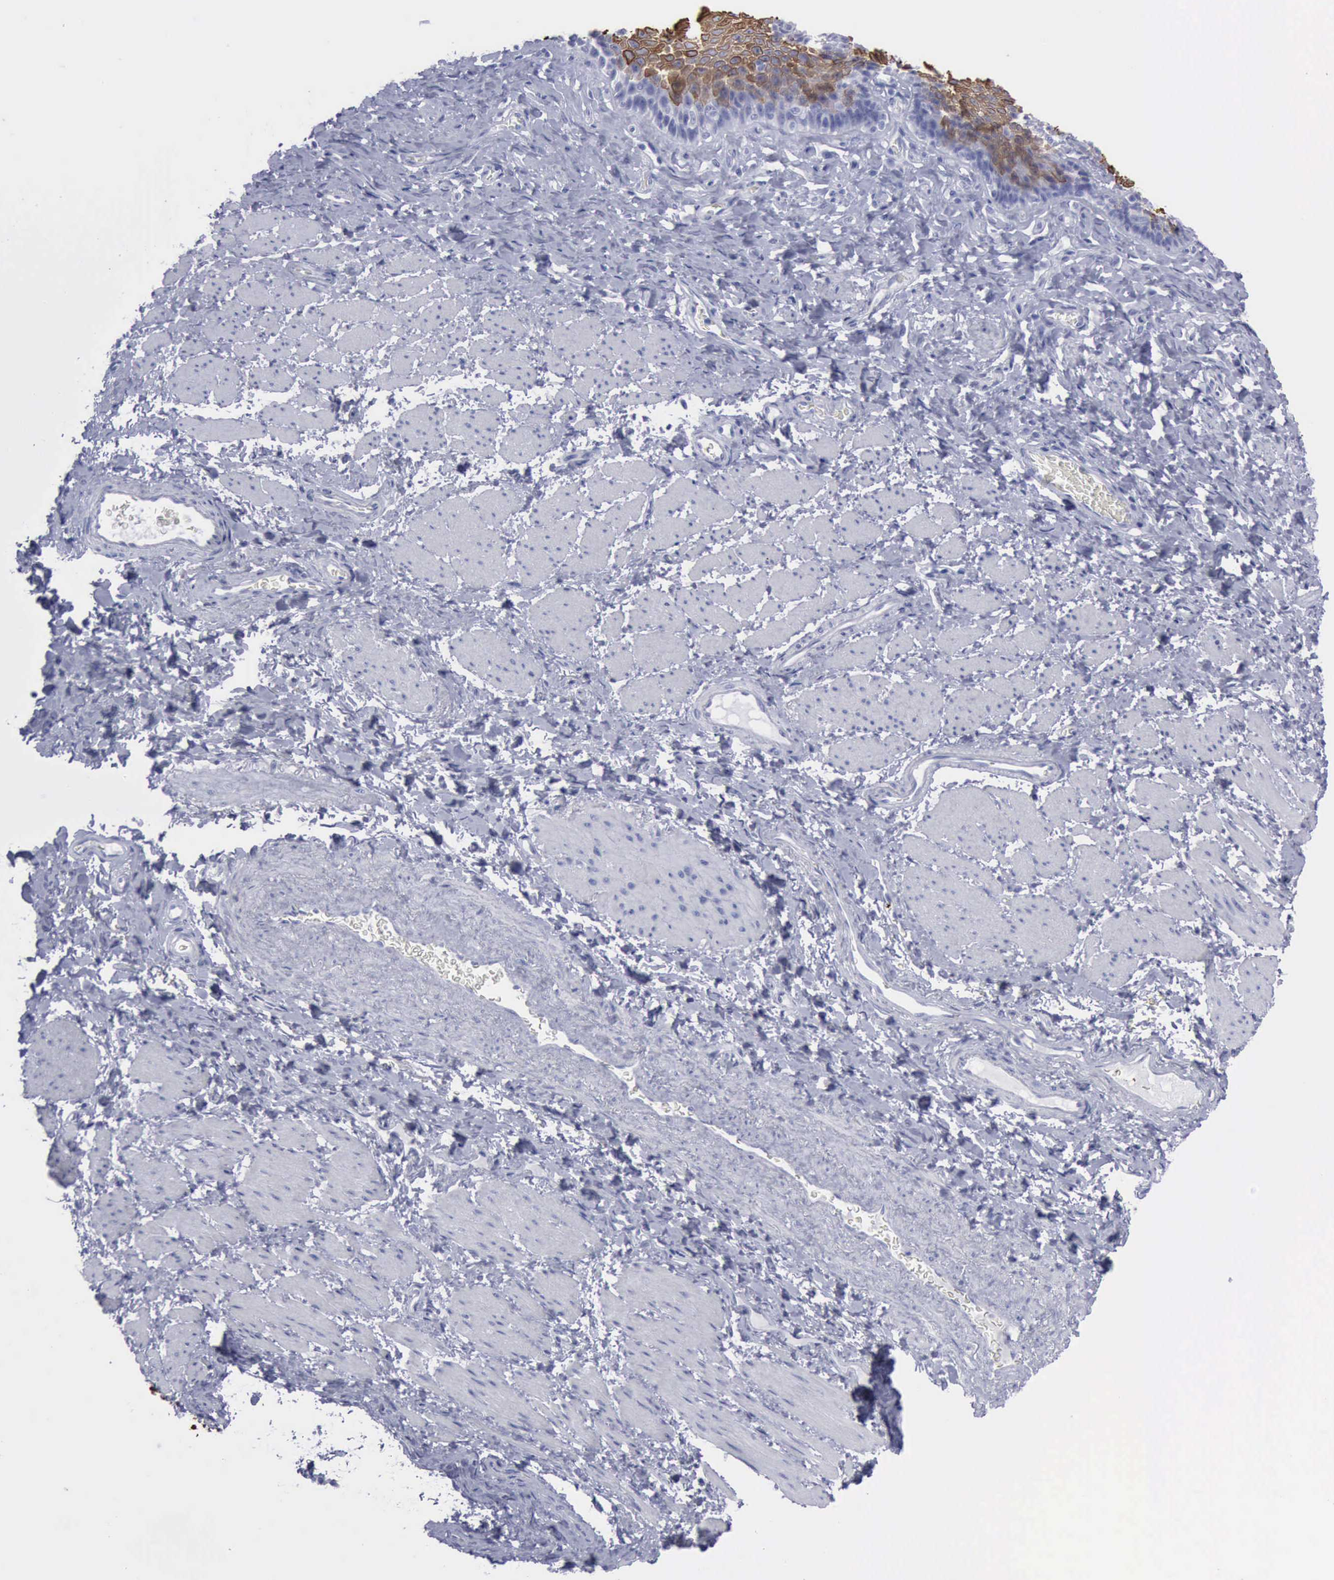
{"staining": {"intensity": "moderate", "quantity": ">75%", "location": "cytoplasmic/membranous"}, "tissue": "esophagus", "cell_type": "Squamous epithelial cells", "image_type": "normal", "snomed": [{"axis": "morphology", "description": "Normal tissue, NOS"}, {"axis": "topography", "description": "Esophagus"}], "caption": "IHC image of normal esophagus: esophagus stained using IHC demonstrates medium levels of moderate protein expression localized specifically in the cytoplasmic/membranous of squamous epithelial cells, appearing as a cytoplasmic/membranous brown color.", "gene": "KRT13", "patient": {"sex": "female", "age": 61}}